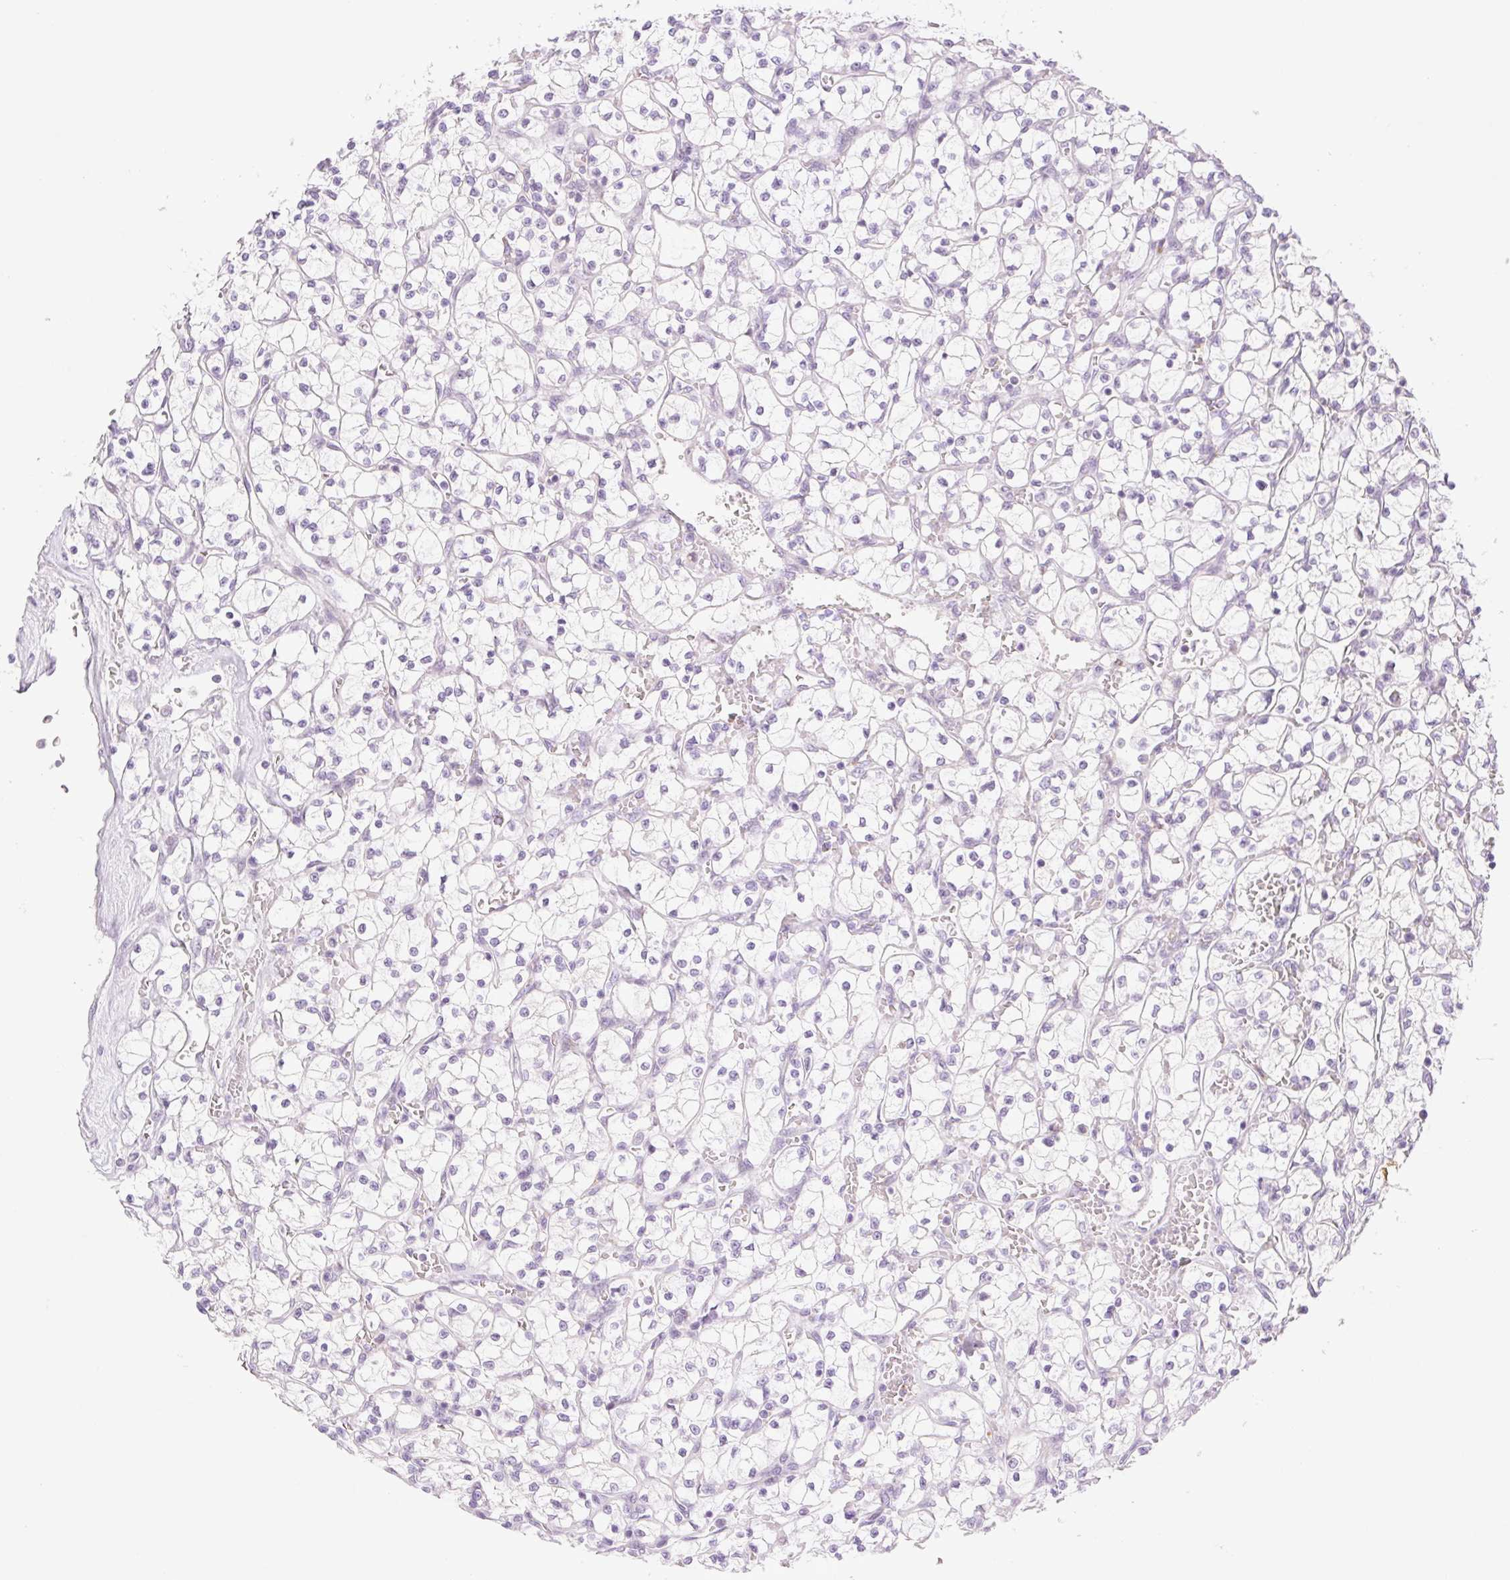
{"staining": {"intensity": "negative", "quantity": "none", "location": "none"}, "tissue": "renal cancer", "cell_type": "Tumor cells", "image_type": "cancer", "snomed": [{"axis": "morphology", "description": "Adenocarcinoma, NOS"}, {"axis": "topography", "description": "Kidney"}], "caption": "This is a micrograph of immunohistochemistry (IHC) staining of renal adenocarcinoma, which shows no expression in tumor cells.", "gene": "SPRYD4", "patient": {"sex": "female", "age": 64}}